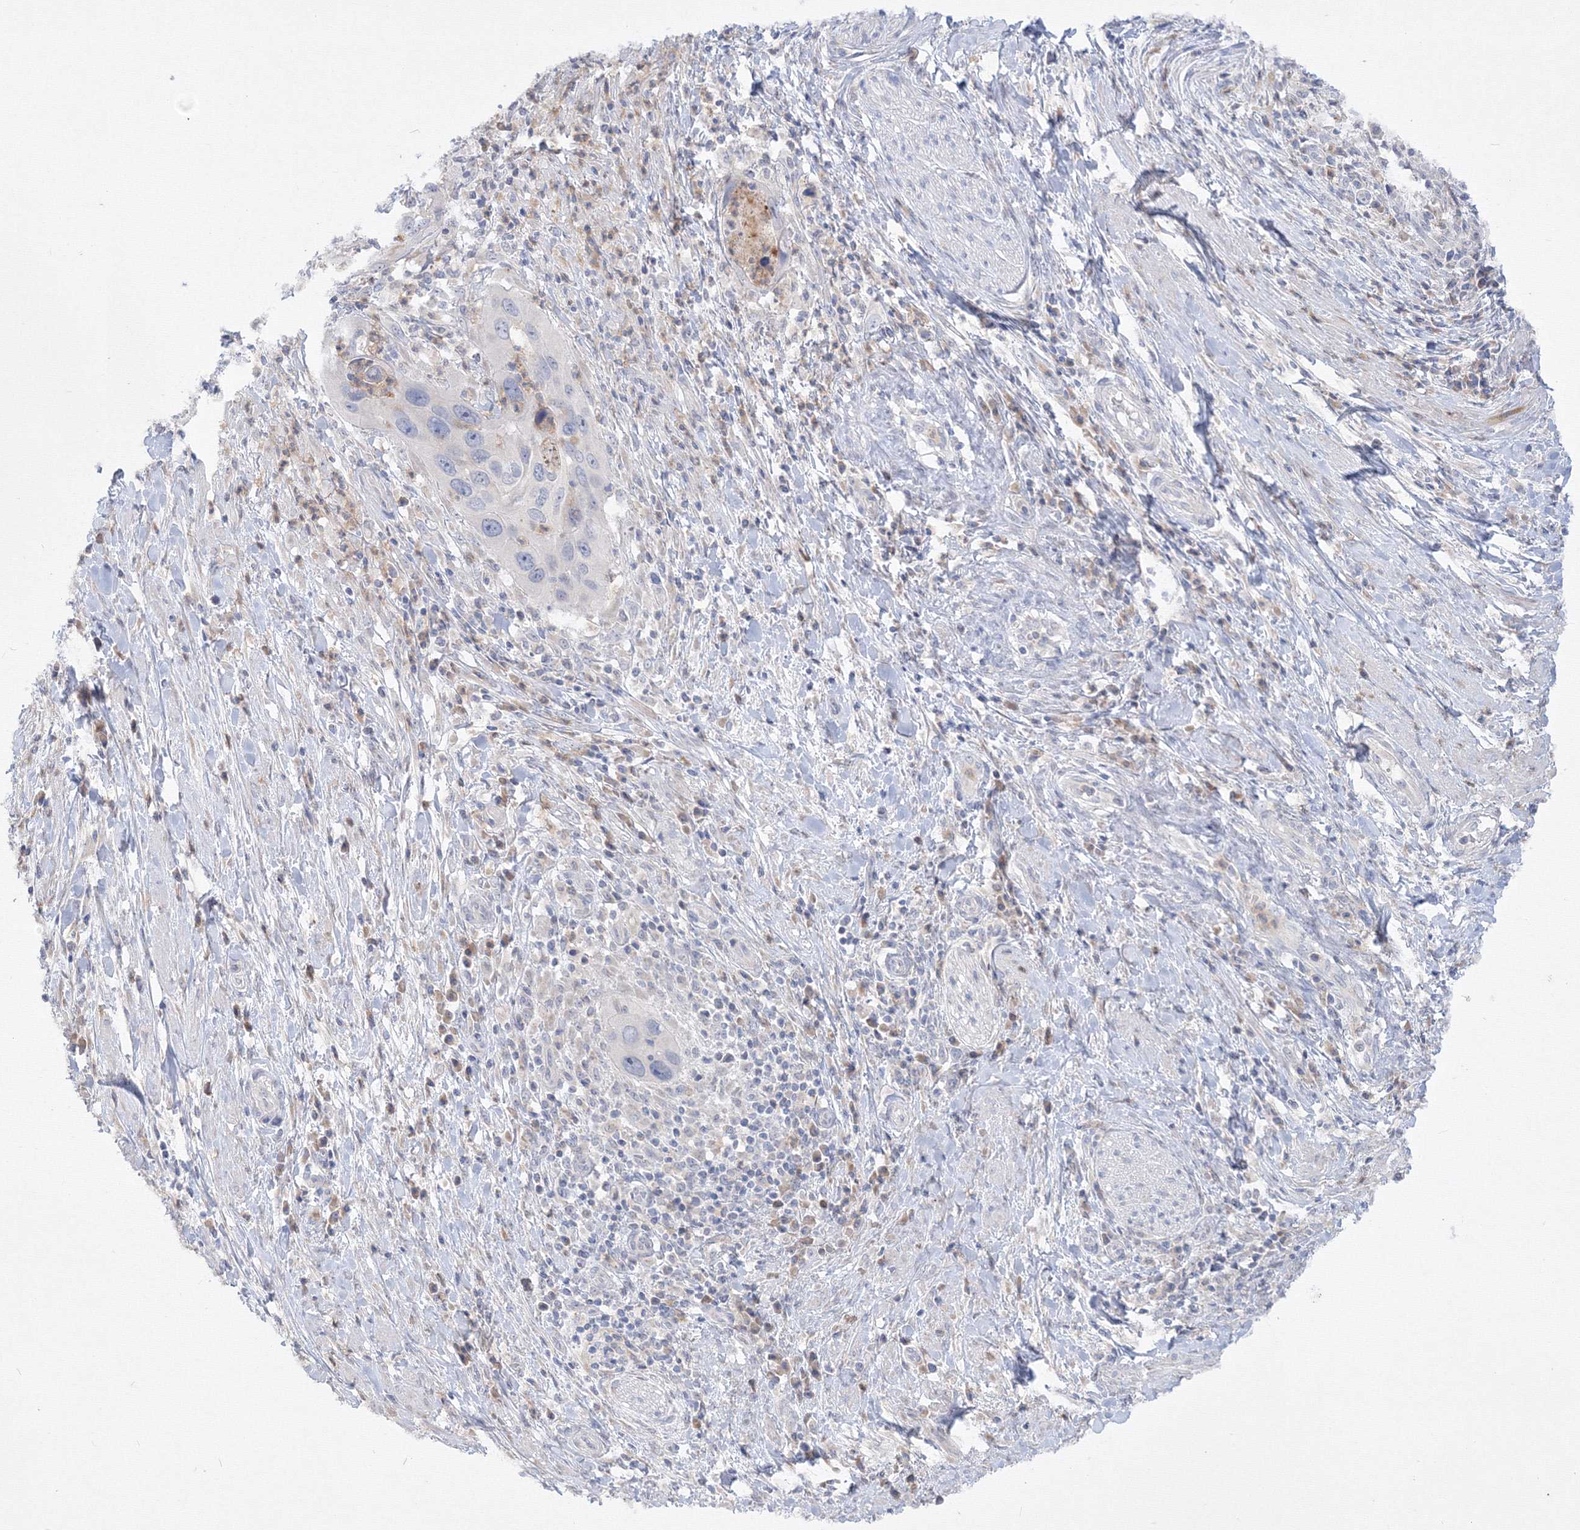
{"staining": {"intensity": "negative", "quantity": "none", "location": "none"}, "tissue": "cervical cancer", "cell_type": "Tumor cells", "image_type": "cancer", "snomed": [{"axis": "morphology", "description": "Squamous cell carcinoma, NOS"}, {"axis": "topography", "description": "Cervix"}], "caption": "Immunohistochemistry micrograph of human cervical cancer stained for a protein (brown), which displays no expression in tumor cells.", "gene": "FBXL8", "patient": {"sex": "female", "age": 38}}